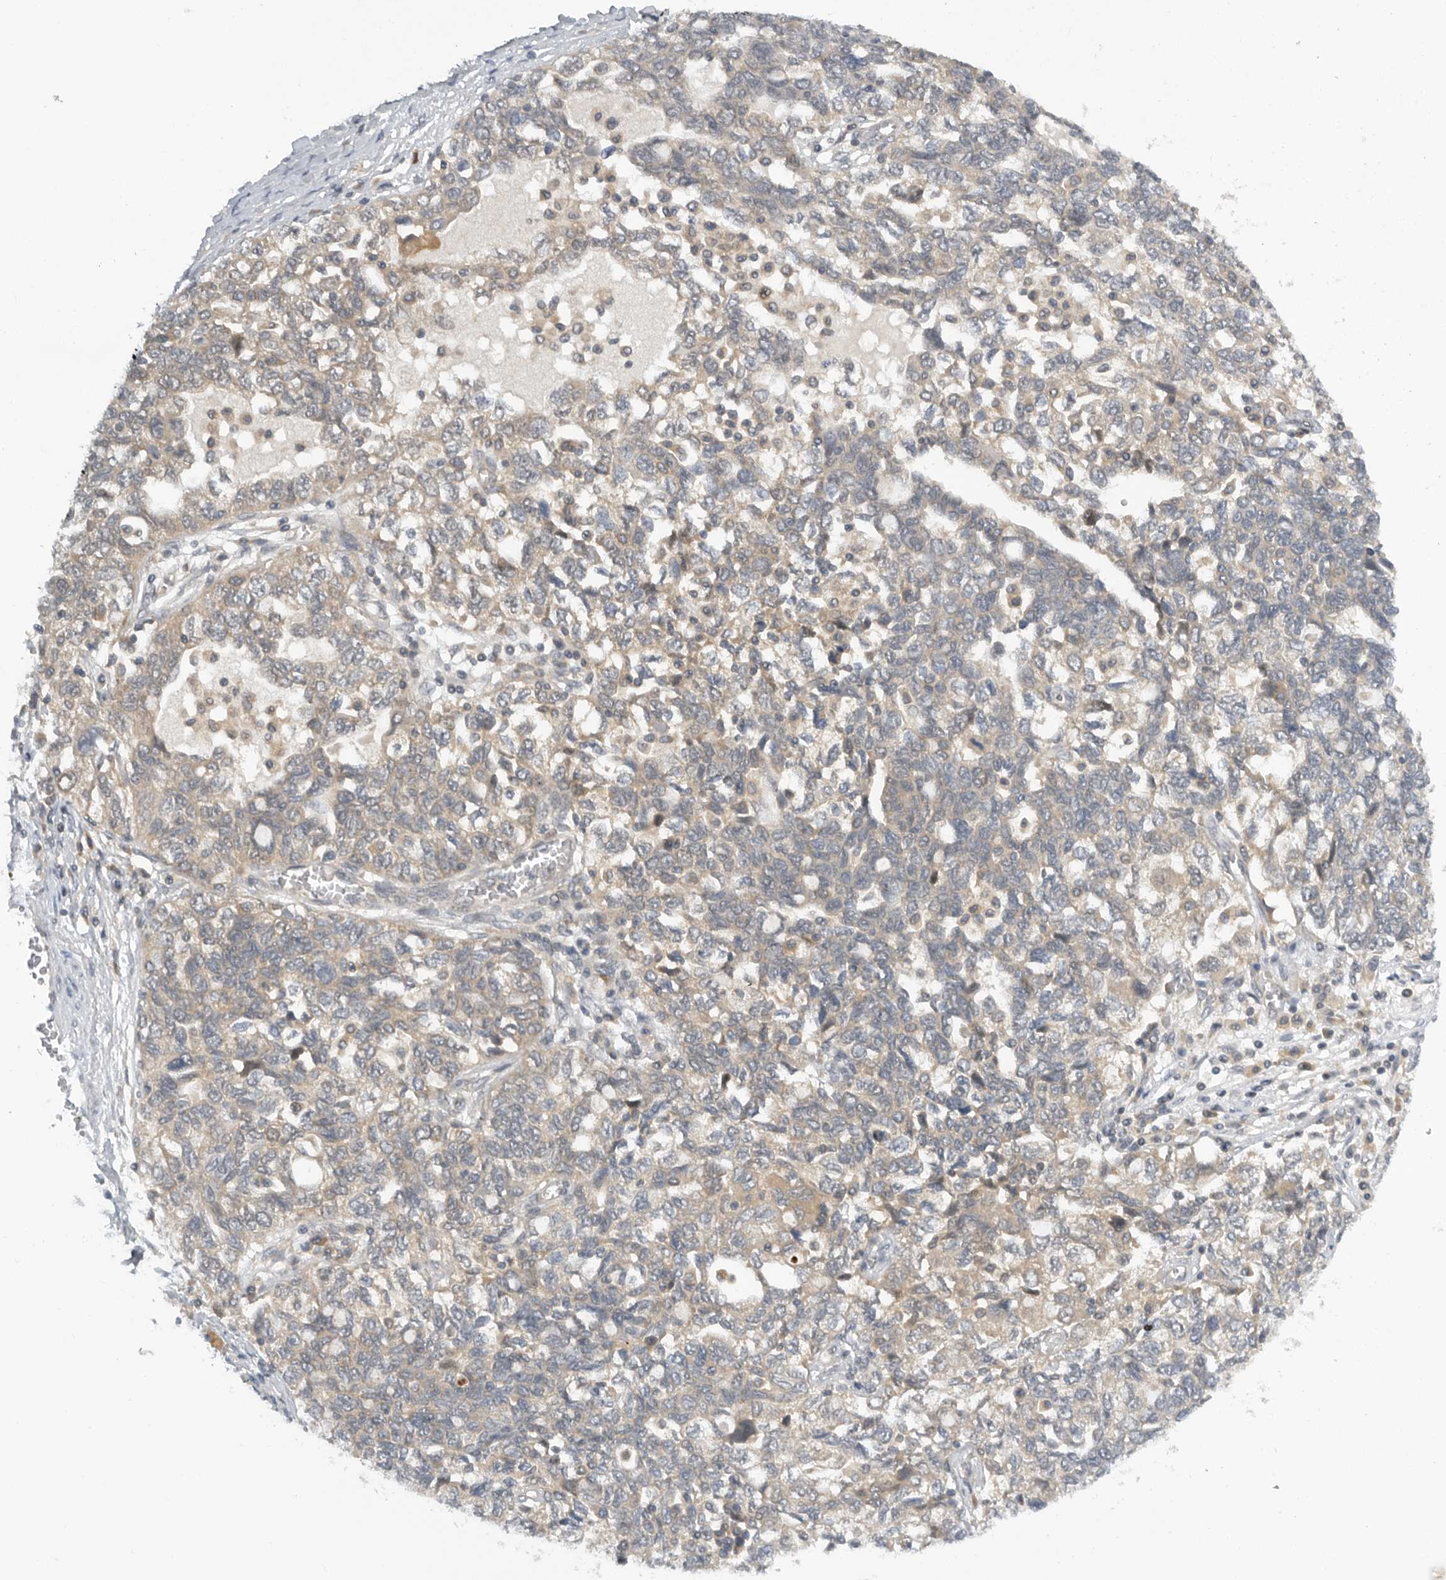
{"staining": {"intensity": "weak", "quantity": "25%-75%", "location": "cytoplasmic/membranous"}, "tissue": "ovarian cancer", "cell_type": "Tumor cells", "image_type": "cancer", "snomed": [{"axis": "morphology", "description": "Carcinoma, NOS"}, {"axis": "morphology", "description": "Cystadenocarcinoma, serous, NOS"}, {"axis": "topography", "description": "Ovary"}], "caption": "Ovarian cancer (serous cystadenocarcinoma) stained for a protein displays weak cytoplasmic/membranous positivity in tumor cells.", "gene": "AASDHPPT", "patient": {"sex": "female", "age": 69}}